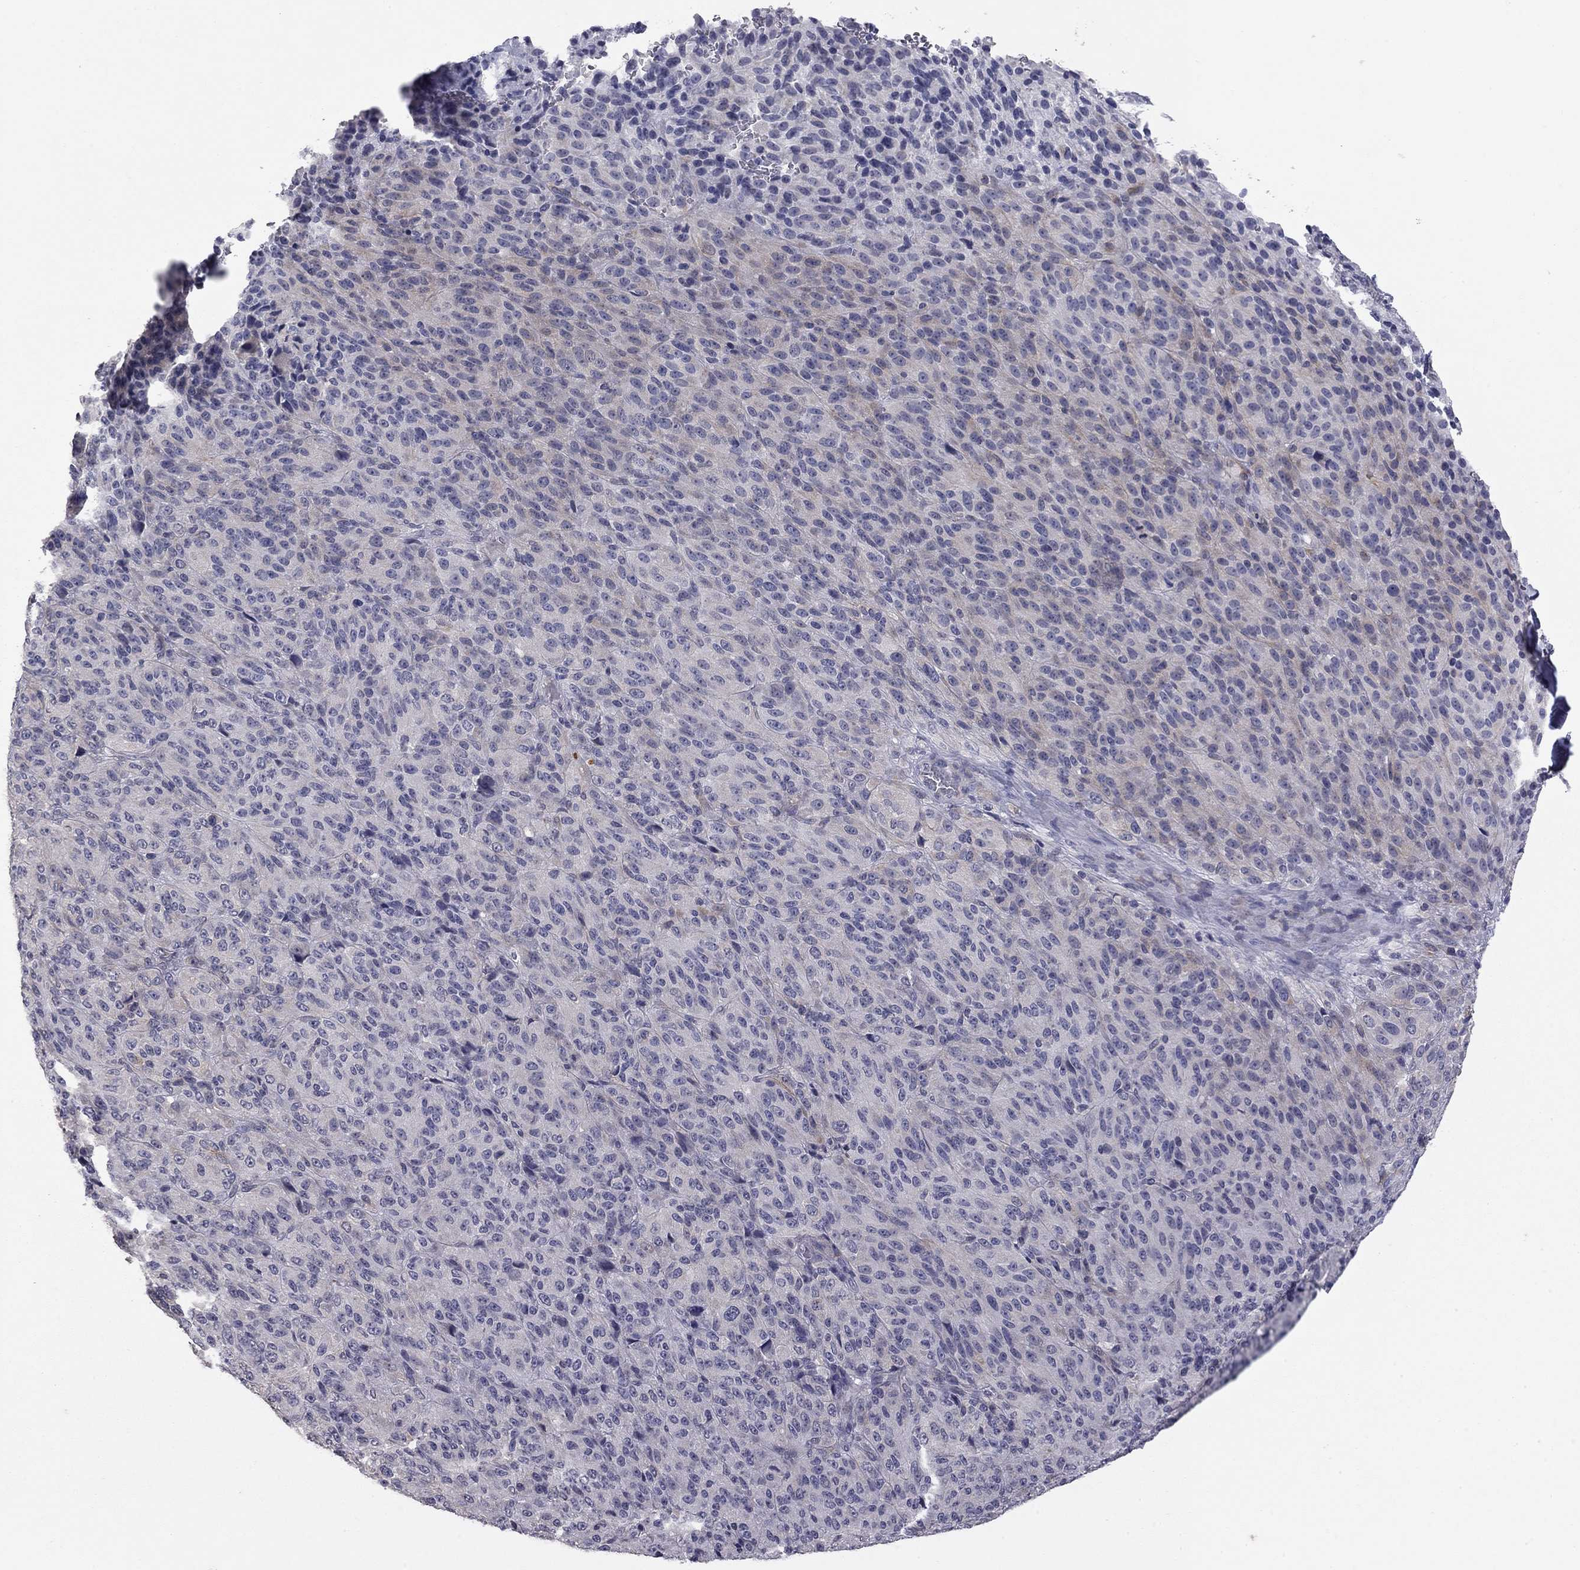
{"staining": {"intensity": "weak", "quantity": "<25%", "location": "cytoplasmic/membranous"}, "tissue": "melanoma", "cell_type": "Tumor cells", "image_type": "cancer", "snomed": [{"axis": "morphology", "description": "Malignant melanoma, Metastatic site"}, {"axis": "topography", "description": "Brain"}], "caption": "Tumor cells show no significant protein positivity in malignant melanoma (metastatic site).", "gene": "PRRT2", "patient": {"sex": "female", "age": 56}}